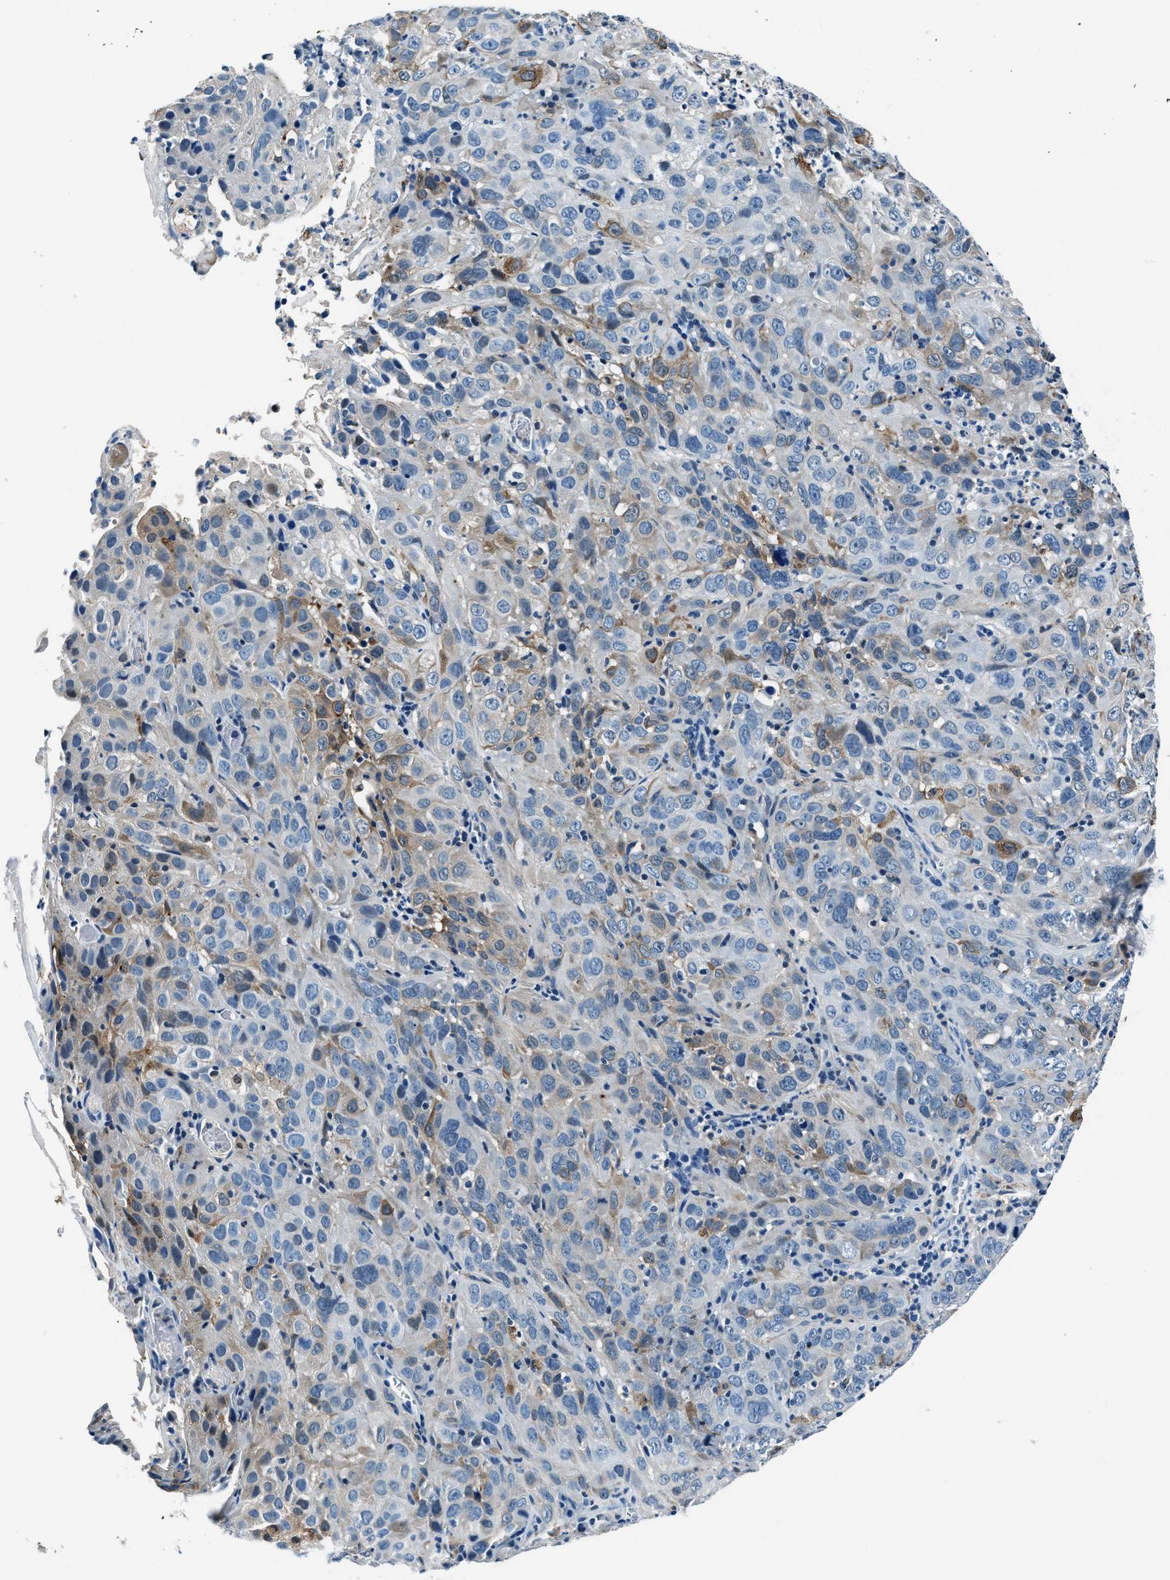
{"staining": {"intensity": "moderate", "quantity": "<25%", "location": "cytoplasmic/membranous"}, "tissue": "cervical cancer", "cell_type": "Tumor cells", "image_type": "cancer", "snomed": [{"axis": "morphology", "description": "Squamous cell carcinoma, NOS"}, {"axis": "topography", "description": "Cervix"}], "caption": "Immunohistochemical staining of cervical cancer (squamous cell carcinoma) demonstrates moderate cytoplasmic/membranous protein expression in about <25% of tumor cells.", "gene": "PTPDC1", "patient": {"sex": "female", "age": 32}}